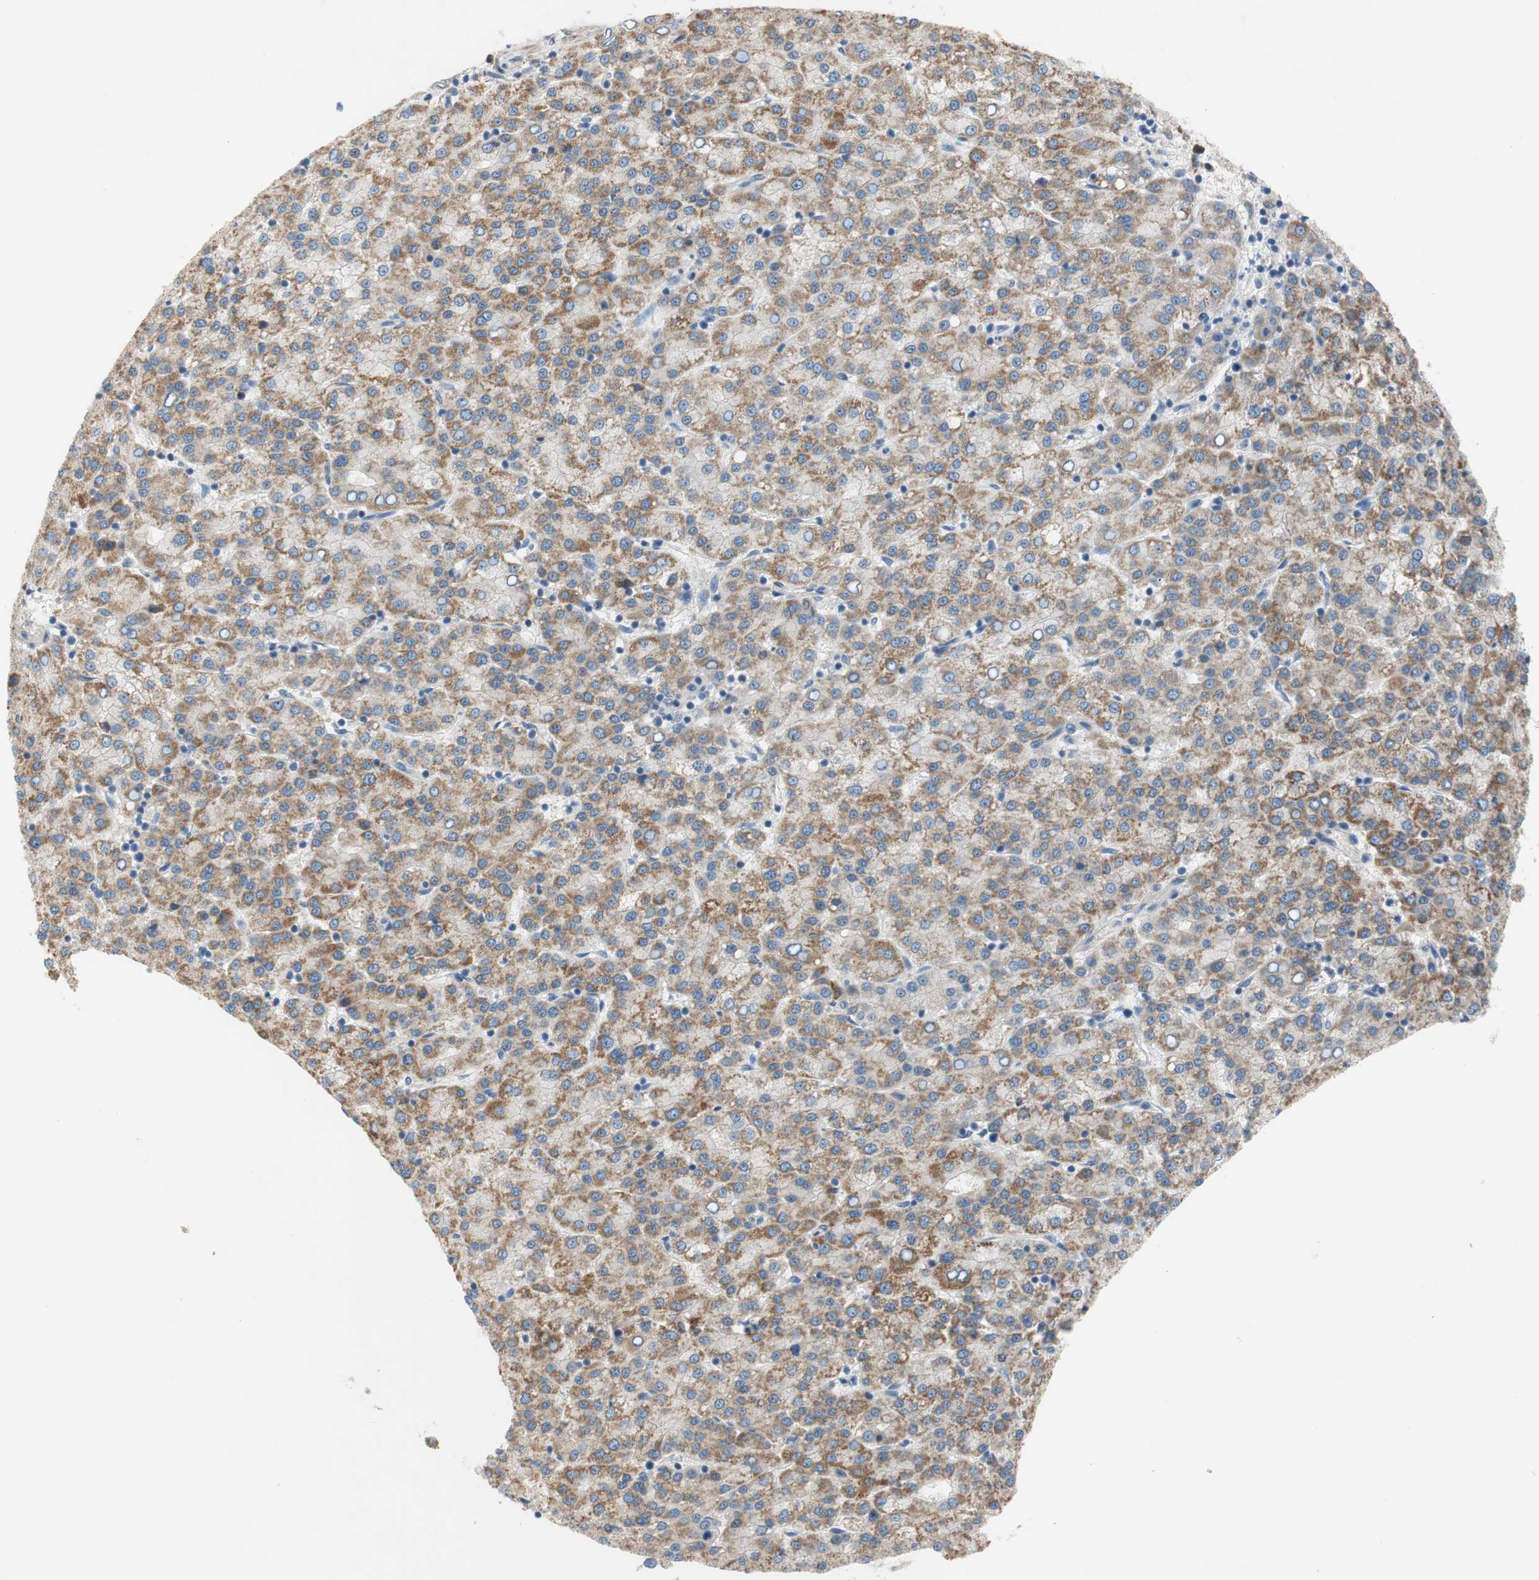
{"staining": {"intensity": "weak", "quantity": ">75%", "location": "cytoplasmic/membranous"}, "tissue": "liver cancer", "cell_type": "Tumor cells", "image_type": "cancer", "snomed": [{"axis": "morphology", "description": "Carcinoma, Hepatocellular, NOS"}, {"axis": "topography", "description": "Liver"}], "caption": "Human liver cancer (hepatocellular carcinoma) stained with a brown dye displays weak cytoplasmic/membranous positive positivity in approximately >75% of tumor cells.", "gene": "TACR3", "patient": {"sex": "female", "age": 58}}